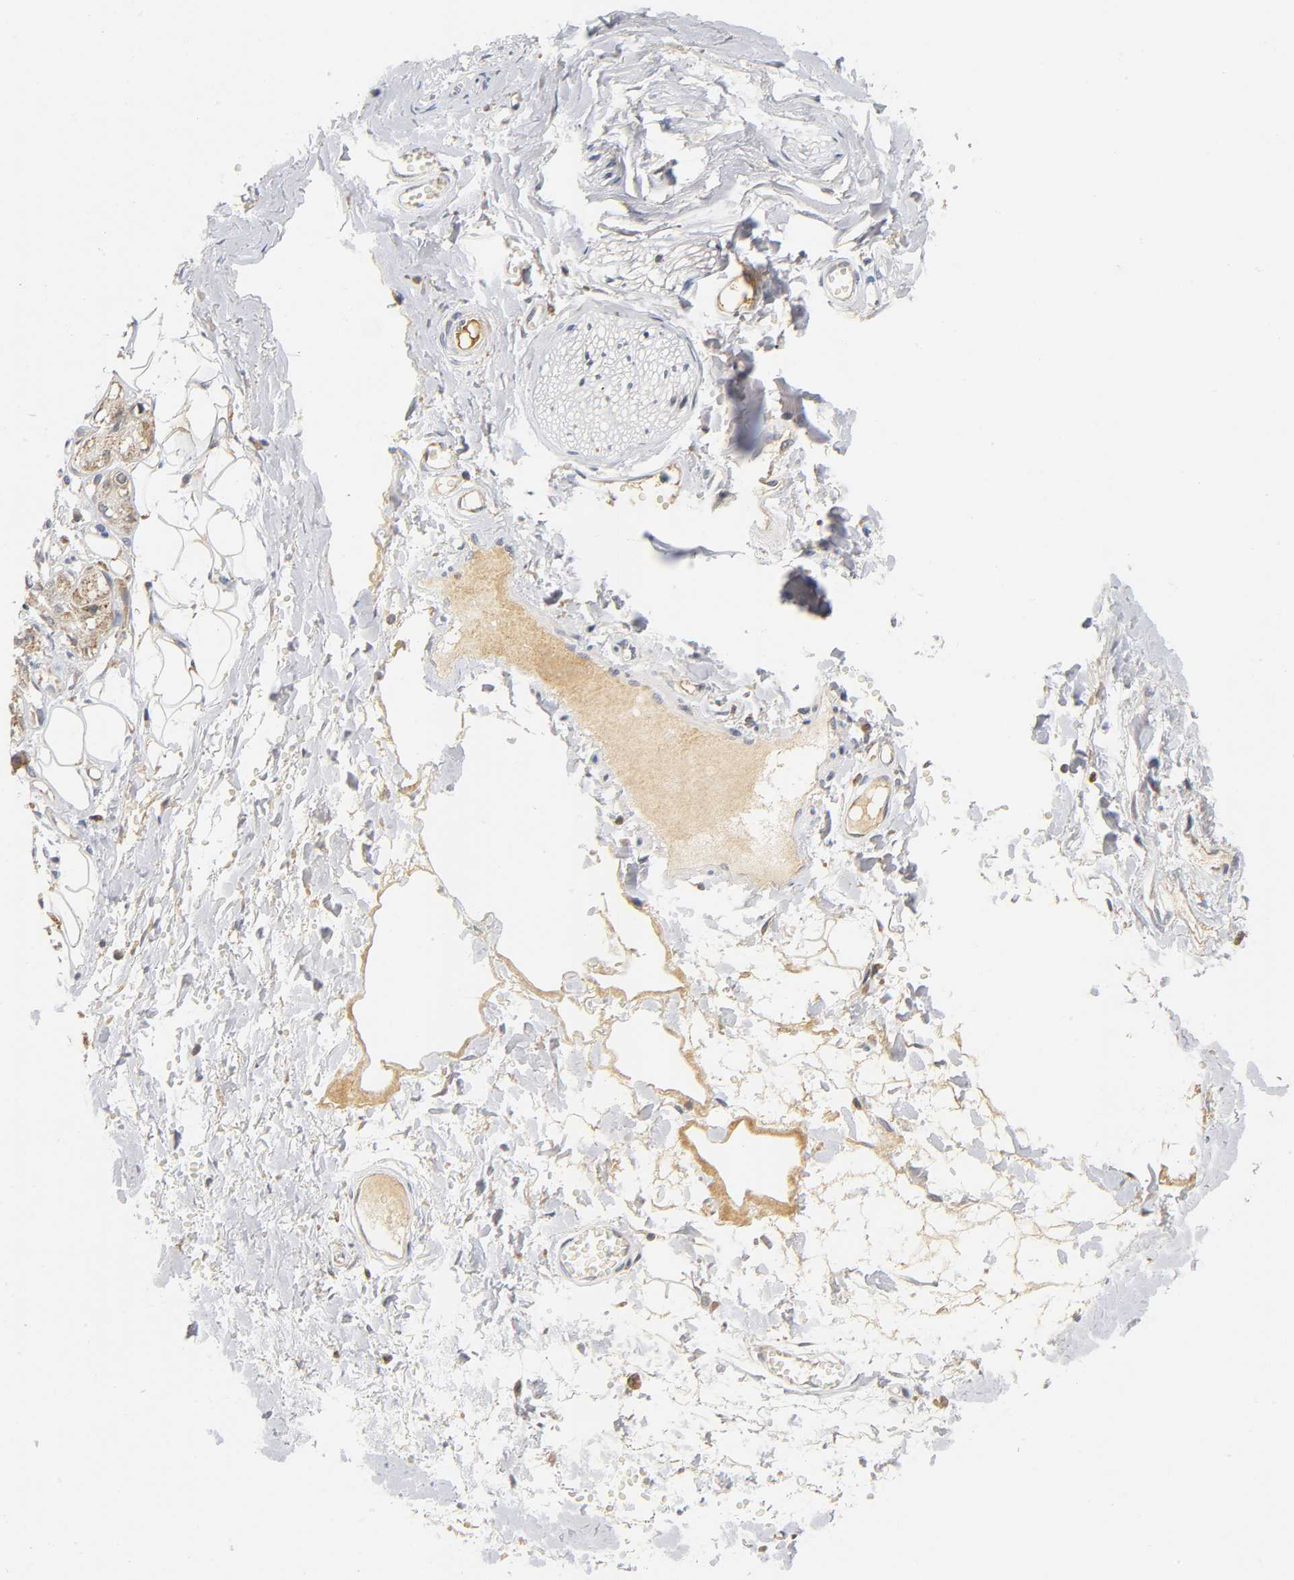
{"staining": {"intensity": "weak", "quantity": "25%-75%", "location": "cytoplasmic/membranous"}, "tissue": "adipose tissue", "cell_type": "Adipocytes", "image_type": "normal", "snomed": [{"axis": "morphology", "description": "Normal tissue, NOS"}, {"axis": "morphology", "description": "Inflammation, NOS"}, {"axis": "topography", "description": "Salivary gland"}, {"axis": "topography", "description": "Peripheral nerve tissue"}], "caption": "Immunohistochemistry (DAB) staining of normal human adipose tissue shows weak cytoplasmic/membranous protein positivity in about 25%-75% of adipocytes.", "gene": "NRP1", "patient": {"sex": "female", "age": 75}}